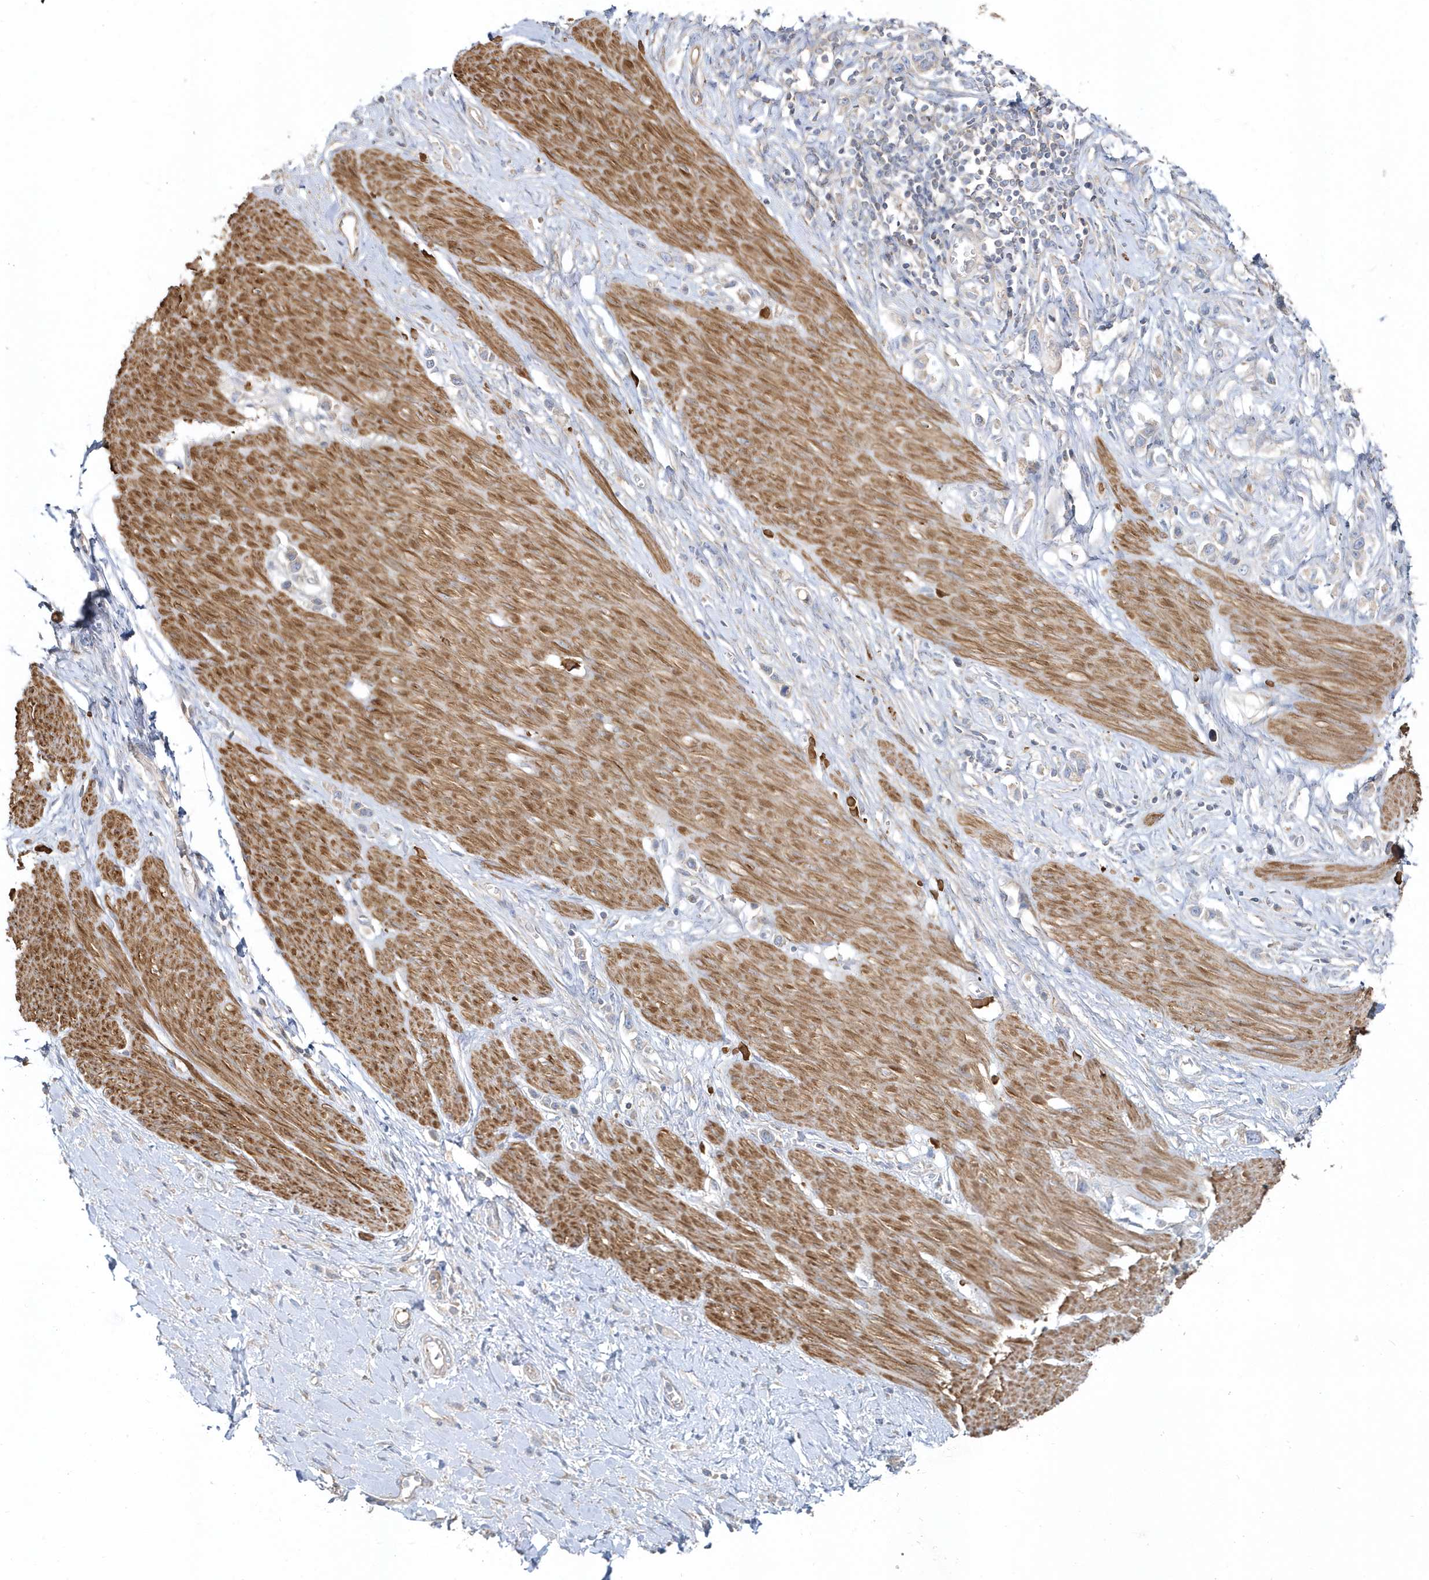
{"staining": {"intensity": "weak", "quantity": "25%-75%", "location": "cytoplasmic/membranous"}, "tissue": "stomach cancer", "cell_type": "Tumor cells", "image_type": "cancer", "snomed": [{"axis": "morphology", "description": "Adenocarcinoma, NOS"}, {"axis": "topography", "description": "Stomach"}], "caption": "A brown stain labels weak cytoplasmic/membranous staining of a protein in human stomach adenocarcinoma tumor cells. (Brightfield microscopy of DAB IHC at high magnification).", "gene": "LEXM", "patient": {"sex": "female", "age": 65}}